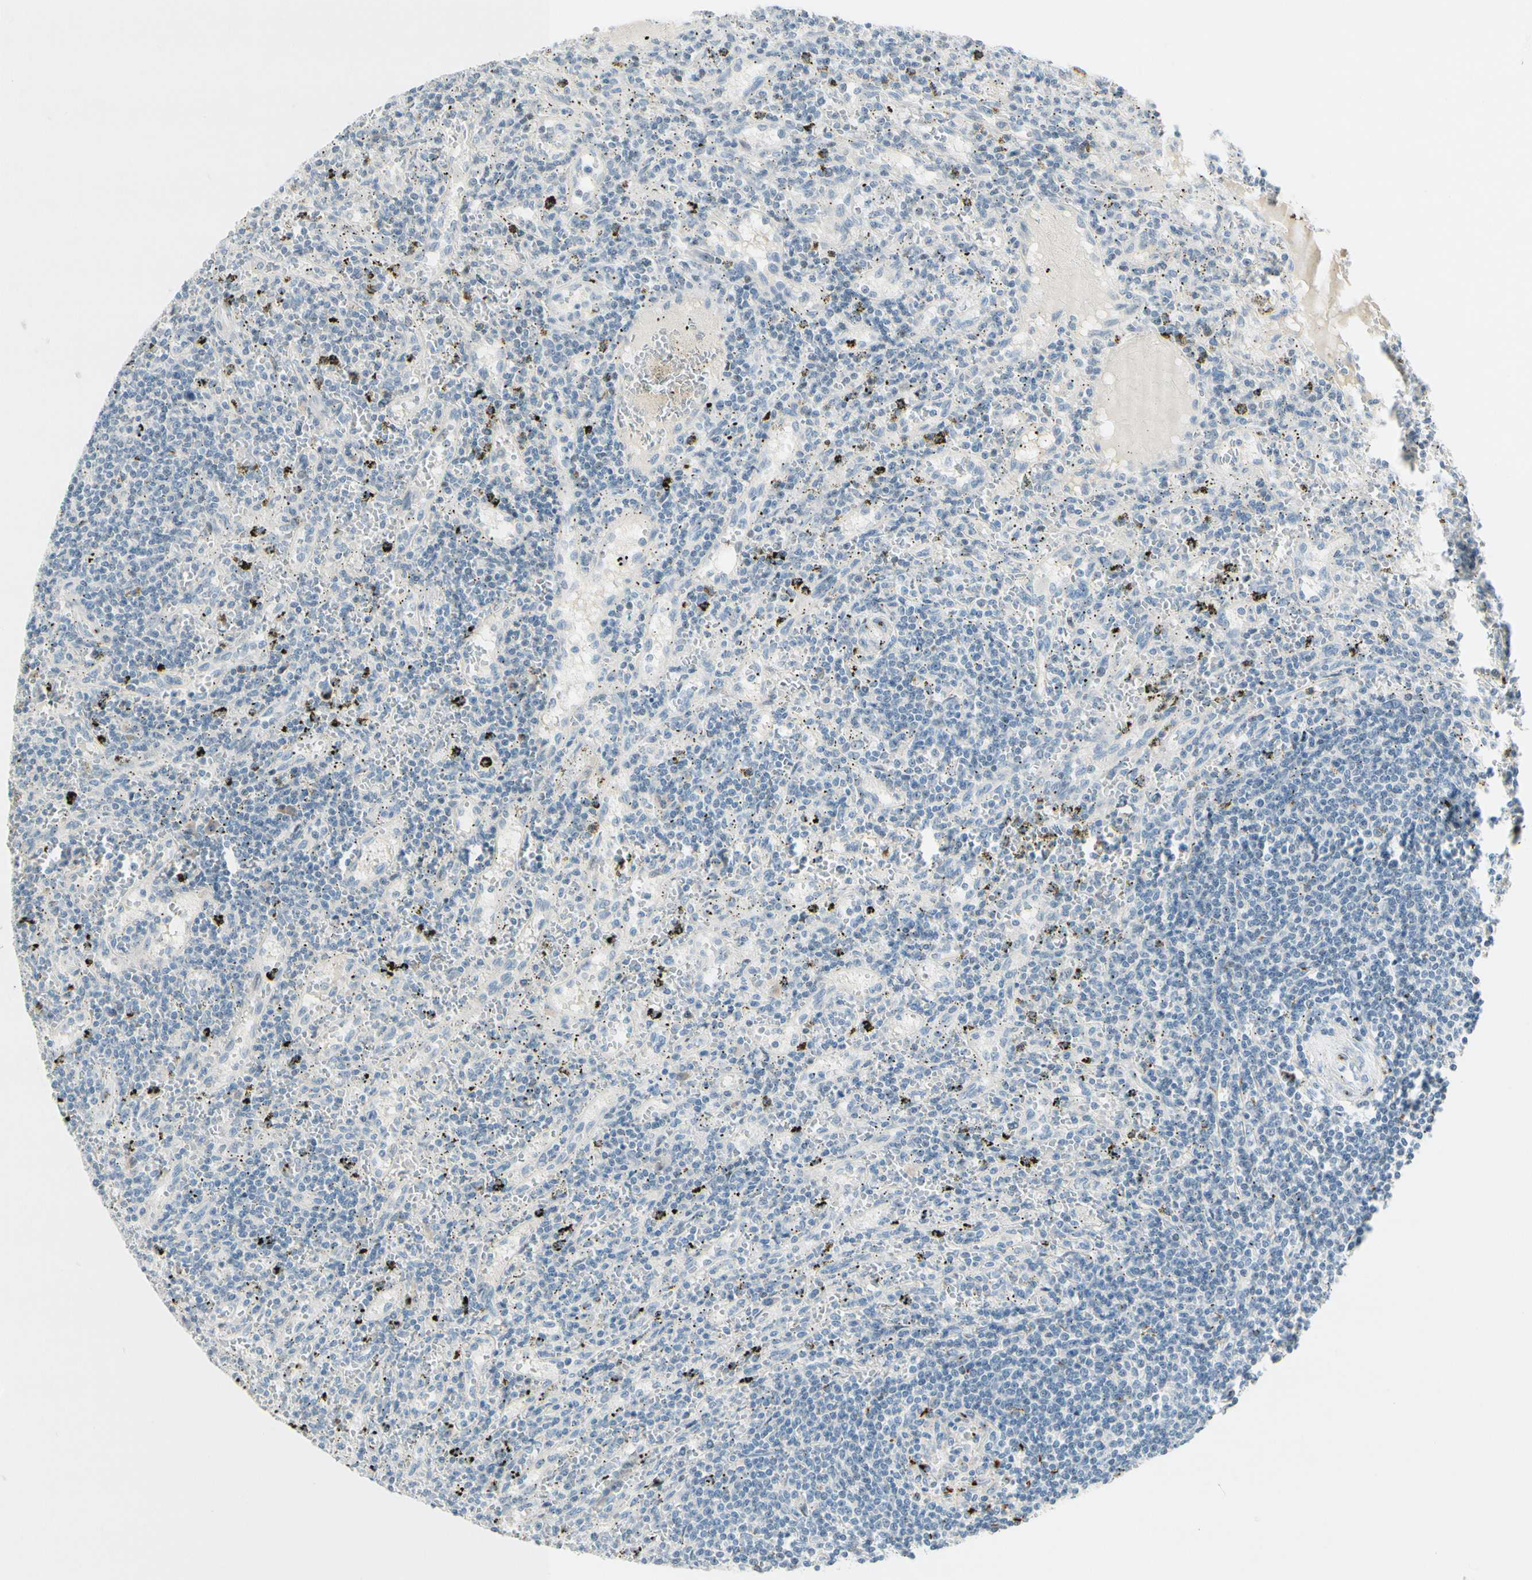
{"staining": {"intensity": "strong", "quantity": "<25%", "location": "cytoplasmic/membranous"}, "tissue": "lymphoma", "cell_type": "Tumor cells", "image_type": "cancer", "snomed": [{"axis": "morphology", "description": "Malignant lymphoma, non-Hodgkin's type, Low grade"}, {"axis": "topography", "description": "Spleen"}], "caption": "This image displays IHC staining of lymphoma, with medium strong cytoplasmic/membranous positivity in about <25% of tumor cells.", "gene": "B4GALNT1", "patient": {"sex": "male", "age": 76}}